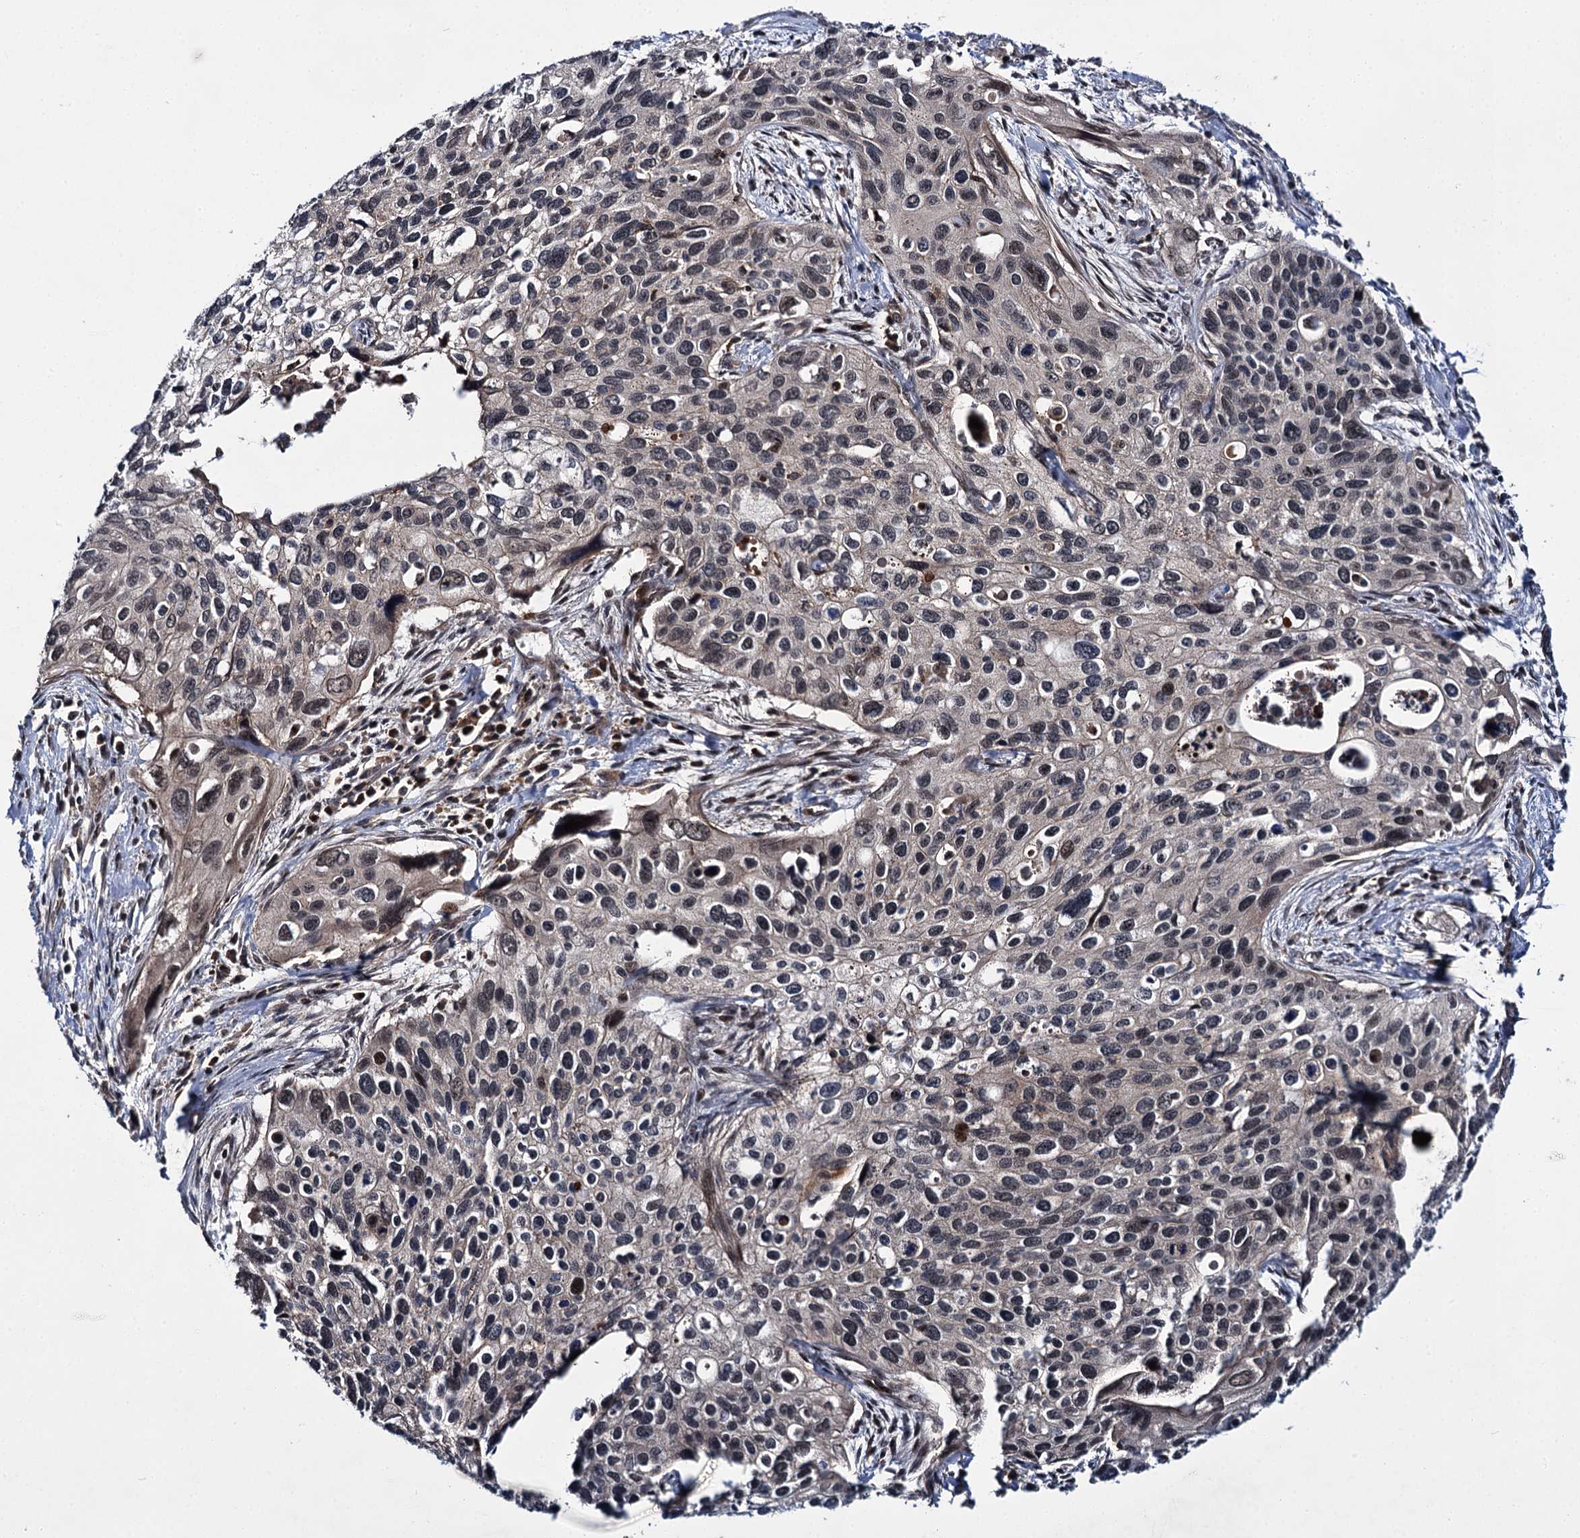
{"staining": {"intensity": "weak", "quantity": "25%-75%", "location": "nuclear"}, "tissue": "cervical cancer", "cell_type": "Tumor cells", "image_type": "cancer", "snomed": [{"axis": "morphology", "description": "Squamous cell carcinoma, NOS"}, {"axis": "topography", "description": "Cervix"}], "caption": "A histopathology image of squamous cell carcinoma (cervical) stained for a protein demonstrates weak nuclear brown staining in tumor cells. Ihc stains the protein of interest in brown and the nuclei are stained blue.", "gene": "ABLIM1", "patient": {"sex": "female", "age": 55}}